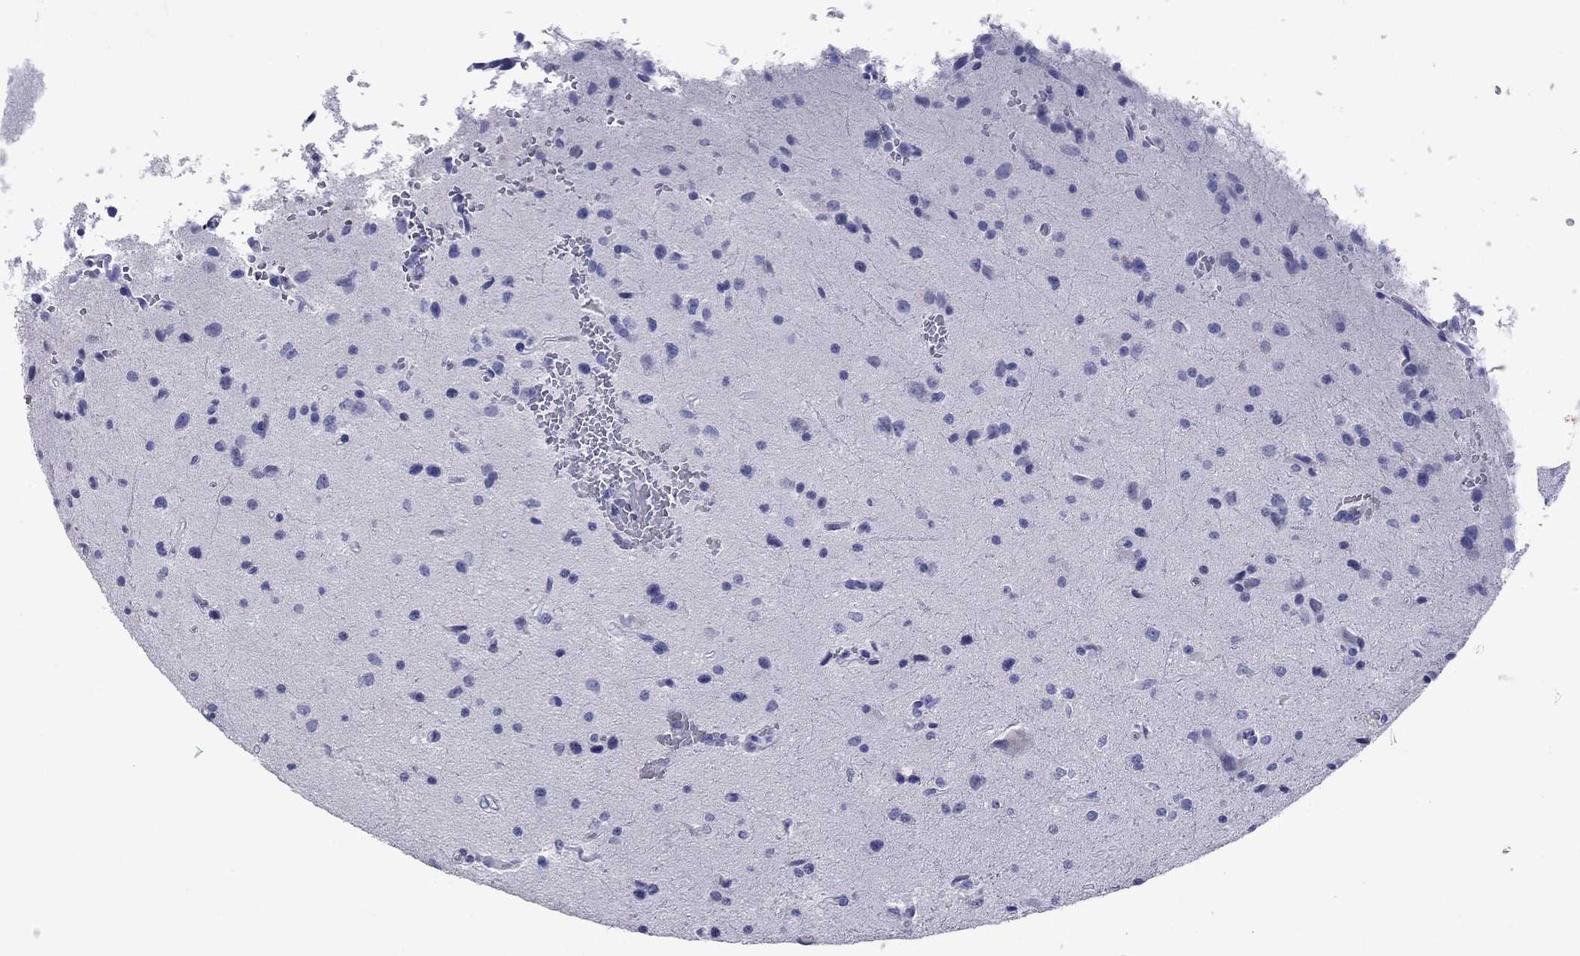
{"staining": {"intensity": "negative", "quantity": "none", "location": "none"}, "tissue": "glioma", "cell_type": "Tumor cells", "image_type": "cancer", "snomed": [{"axis": "morphology", "description": "Glioma, malignant, Low grade"}, {"axis": "topography", "description": "Brain"}], "caption": "DAB (3,3'-diaminobenzidine) immunohistochemical staining of human glioma displays no significant positivity in tumor cells.", "gene": "NPPA", "patient": {"sex": "male", "age": 41}}